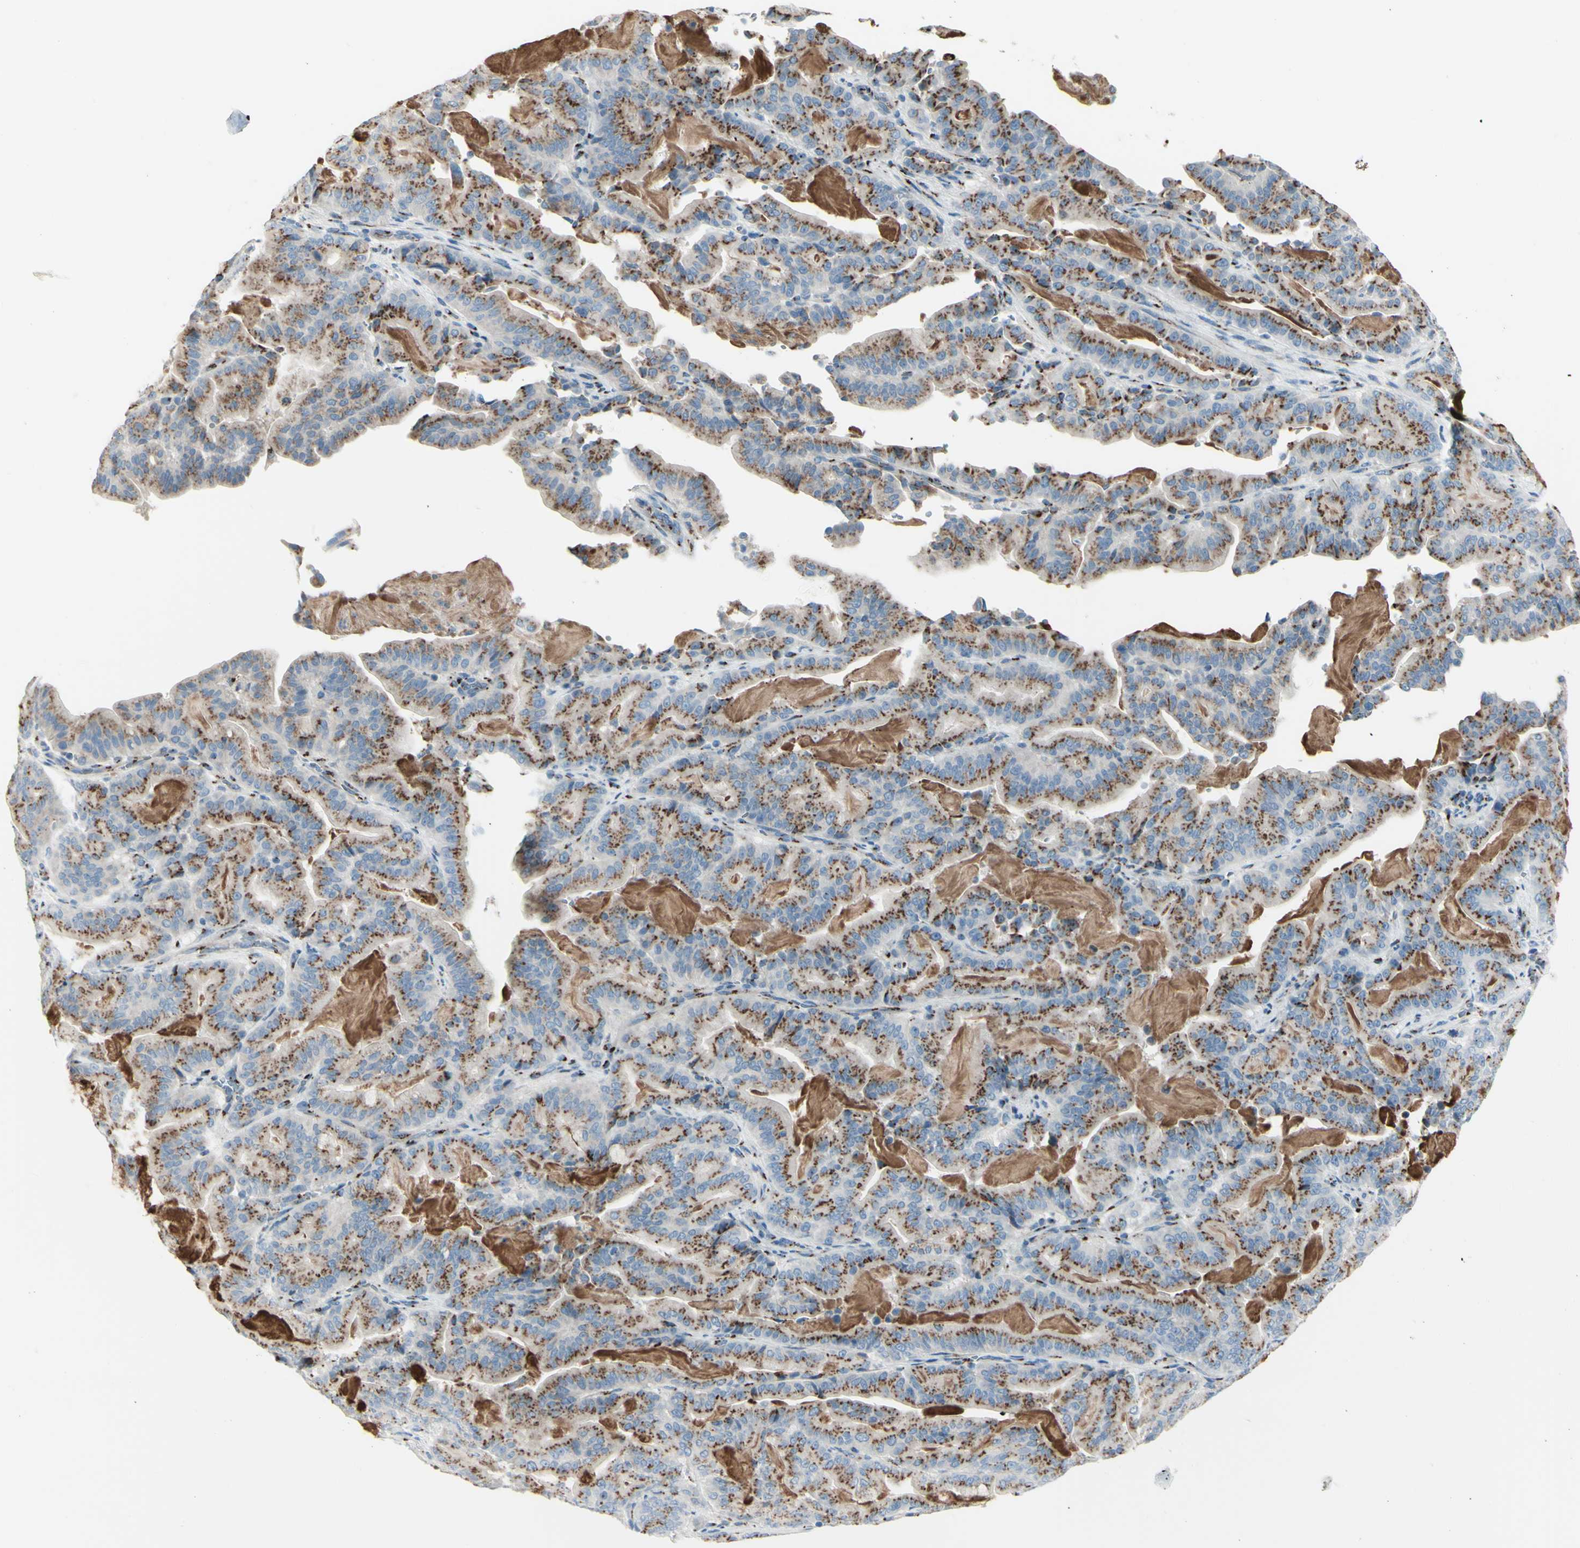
{"staining": {"intensity": "moderate", "quantity": ">75%", "location": "cytoplasmic/membranous"}, "tissue": "pancreatic cancer", "cell_type": "Tumor cells", "image_type": "cancer", "snomed": [{"axis": "morphology", "description": "Adenocarcinoma, NOS"}, {"axis": "topography", "description": "Pancreas"}], "caption": "Pancreatic cancer (adenocarcinoma) stained for a protein (brown) exhibits moderate cytoplasmic/membranous positive expression in approximately >75% of tumor cells.", "gene": "B4GALT1", "patient": {"sex": "male", "age": 63}}